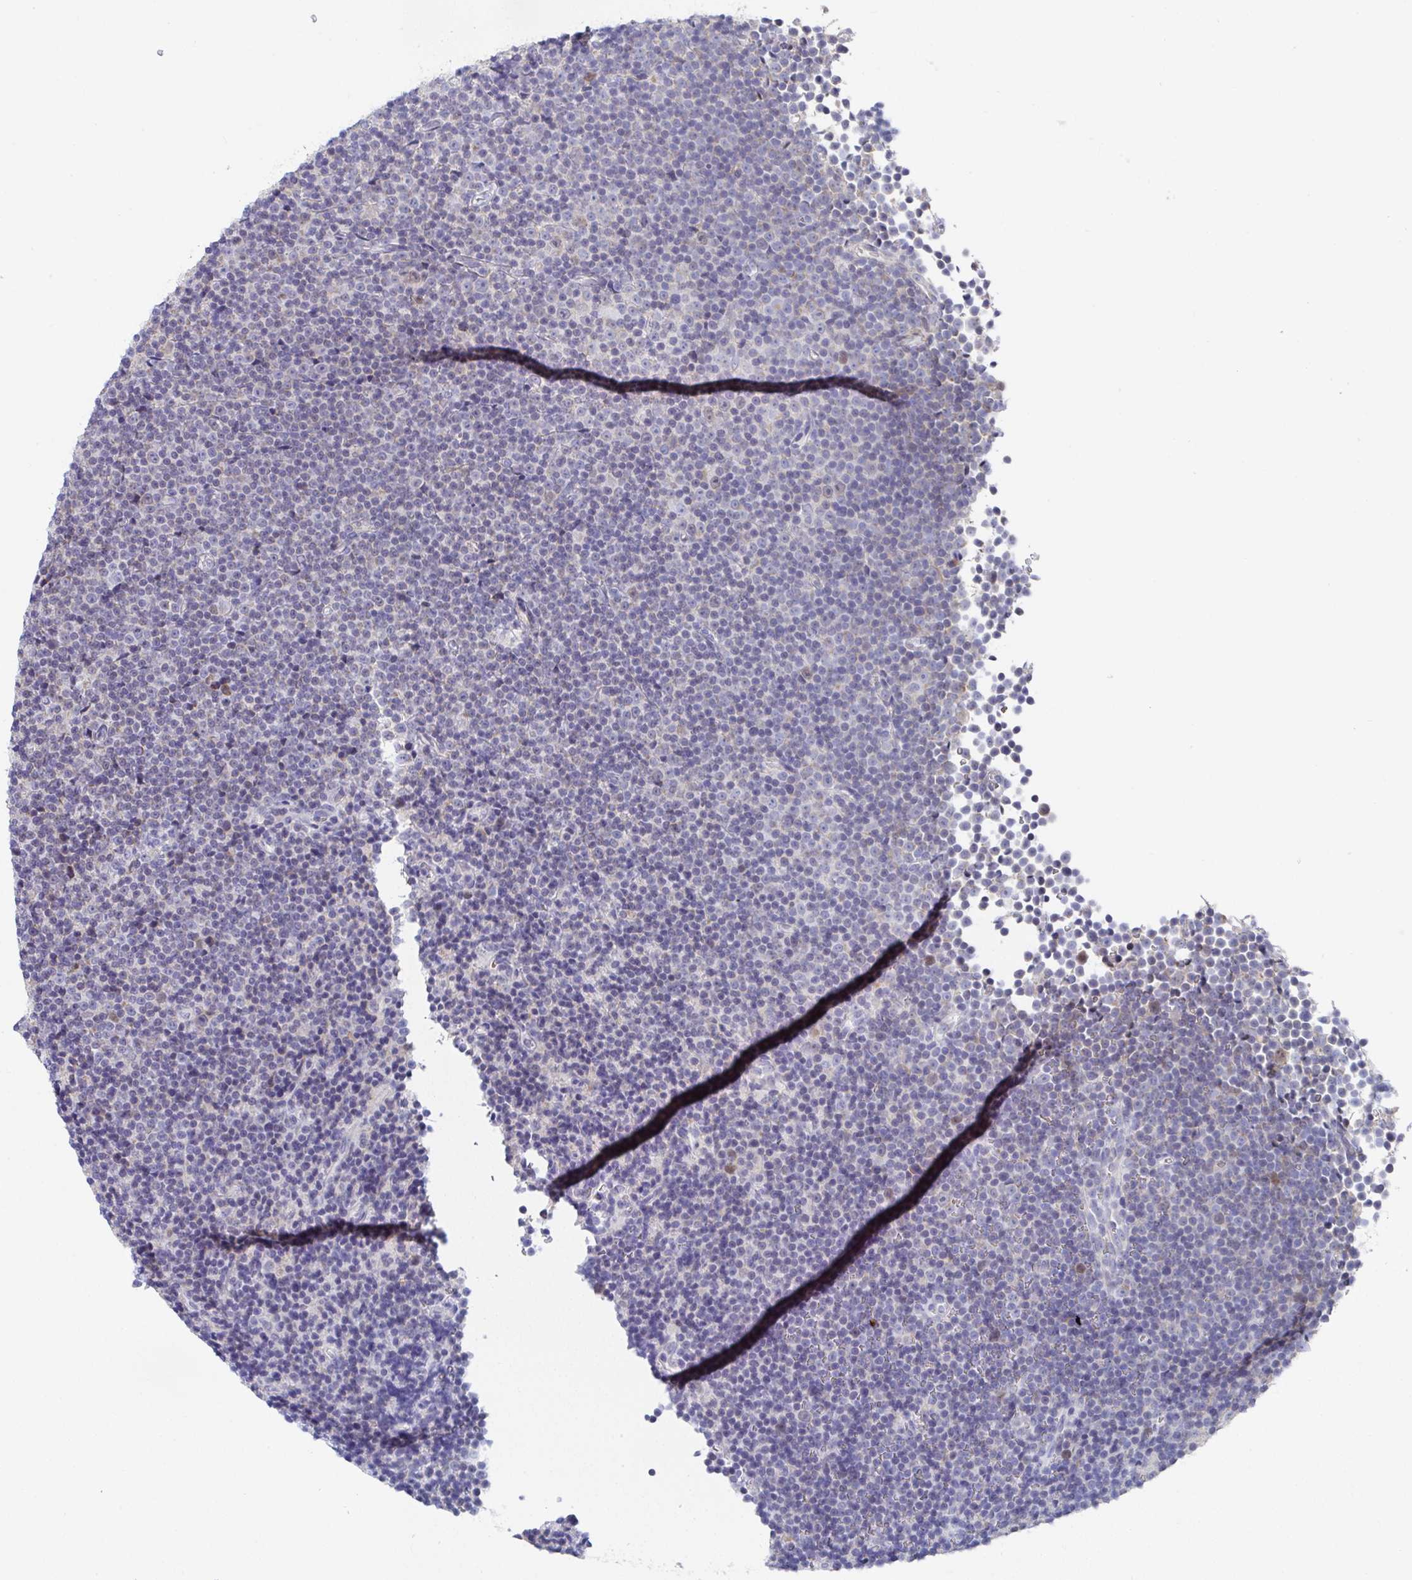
{"staining": {"intensity": "negative", "quantity": "none", "location": "none"}, "tissue": "lymphoma", "cell_type": "Tumor cells", "image_type": "cancer", "snomed": [{"axis": "morphology", "description": "Malignant lymphoma, non-Hodgkin's type, Low grade"}, {"axis": "topography", "description": "Lymph node"}], "caption": "The photomicrograph displays no significant staining in tumor cells of low-grade malignant lymphoma, non-Hodgkin's type.", "gene": "ATP5F1C", "patient": {"sex": "female", "age": 67}}